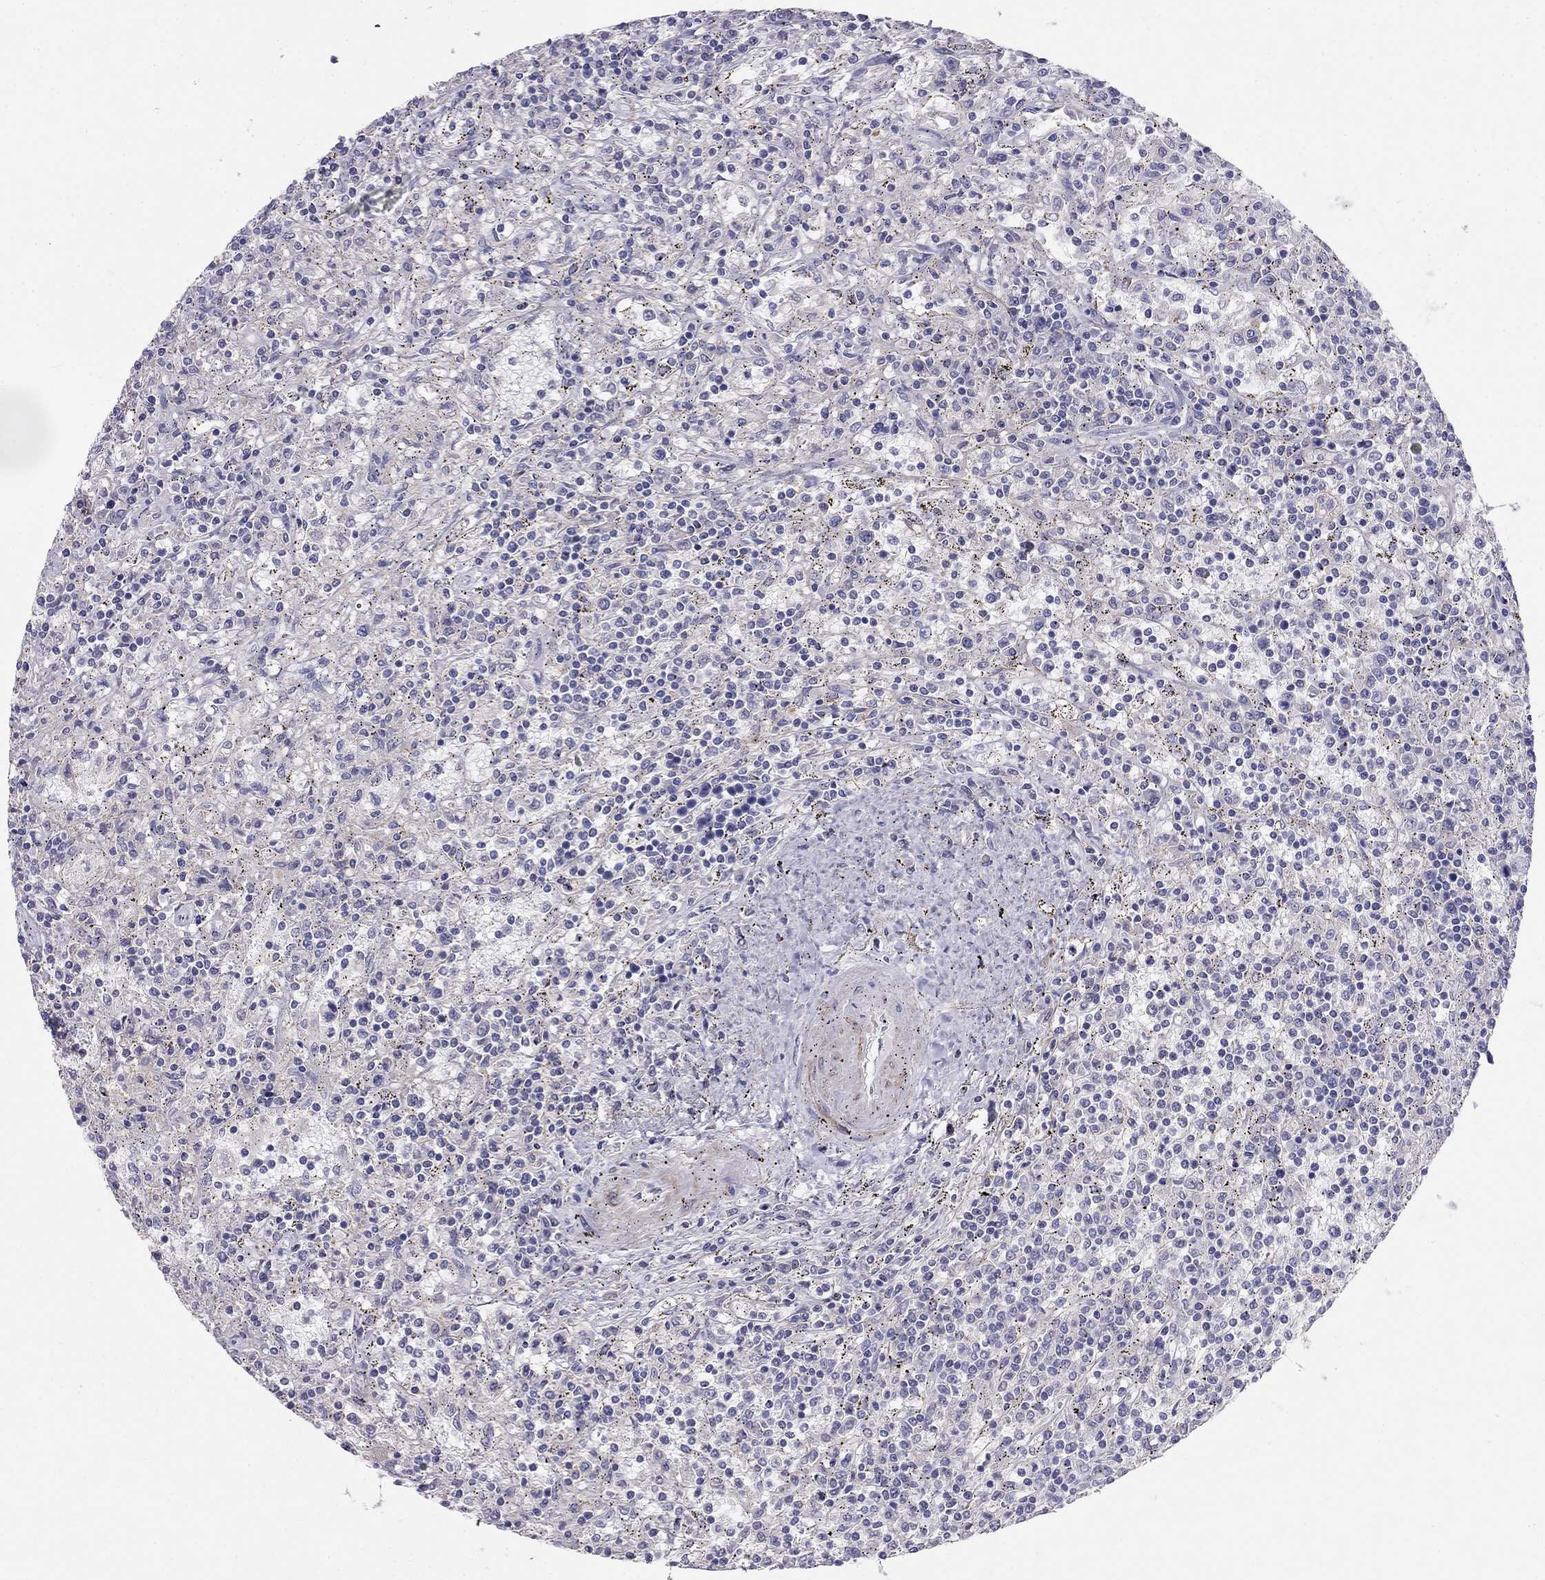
{"staining": {"intensity": "negative", "quantity": "none", "location": "none"}, "tissue": "lymphoma", "cell_type": "Tumor cells", "image_type": "cancer", "snomed": [{"axis": "morphology", "description": "Malignant lymphoma, non-Hodgkin's type, Low grade"}, {"axis": "topography", "description": "Spleen"}], "caption": "Protein analysis of malignant lymphoma, non-Hodgkin's type (low-grade) exhibits no significant positivity in tumor cells.", "gene": "LY6H", "patient": {"sex": "male", "age": 62}}